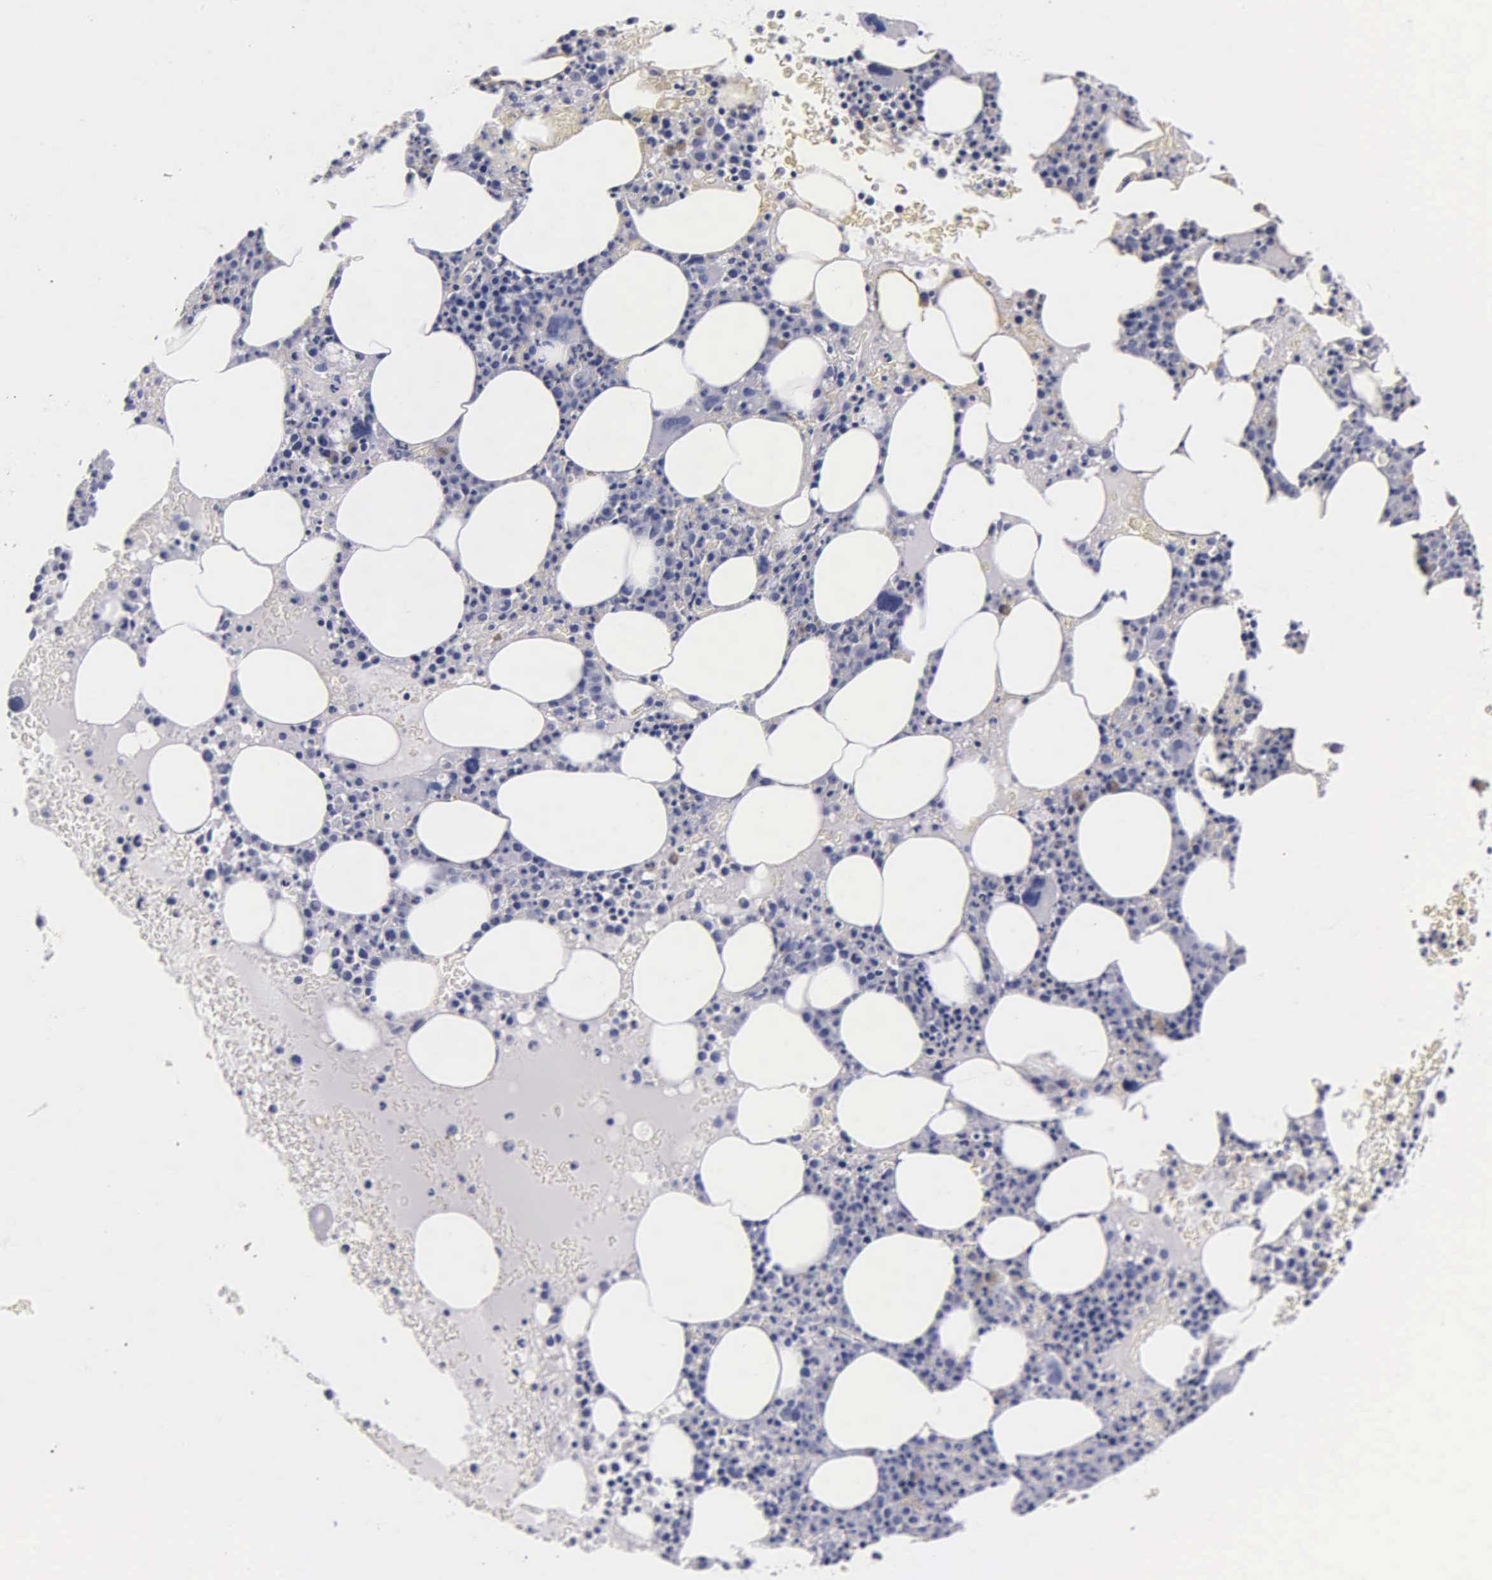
{"staining": {"intensity": "negative", "quantity": "none", "location": "none"}, "tissue": "bone marrow", "cell_type": "Hematopoietic cells", "image_type": "normal", "snomed": [{"axis": "morphology", "description": "Normal tissue, NOS"}, {"axis": "topography", "description": "Bone marrow"}], "caption": "High power microscopy image of an IHC micrograph of benign bone marrow, revealing no significant staining in hematopoietic cells.", "gene": "INS", "patient": {"sex": "female", "age": 88}}